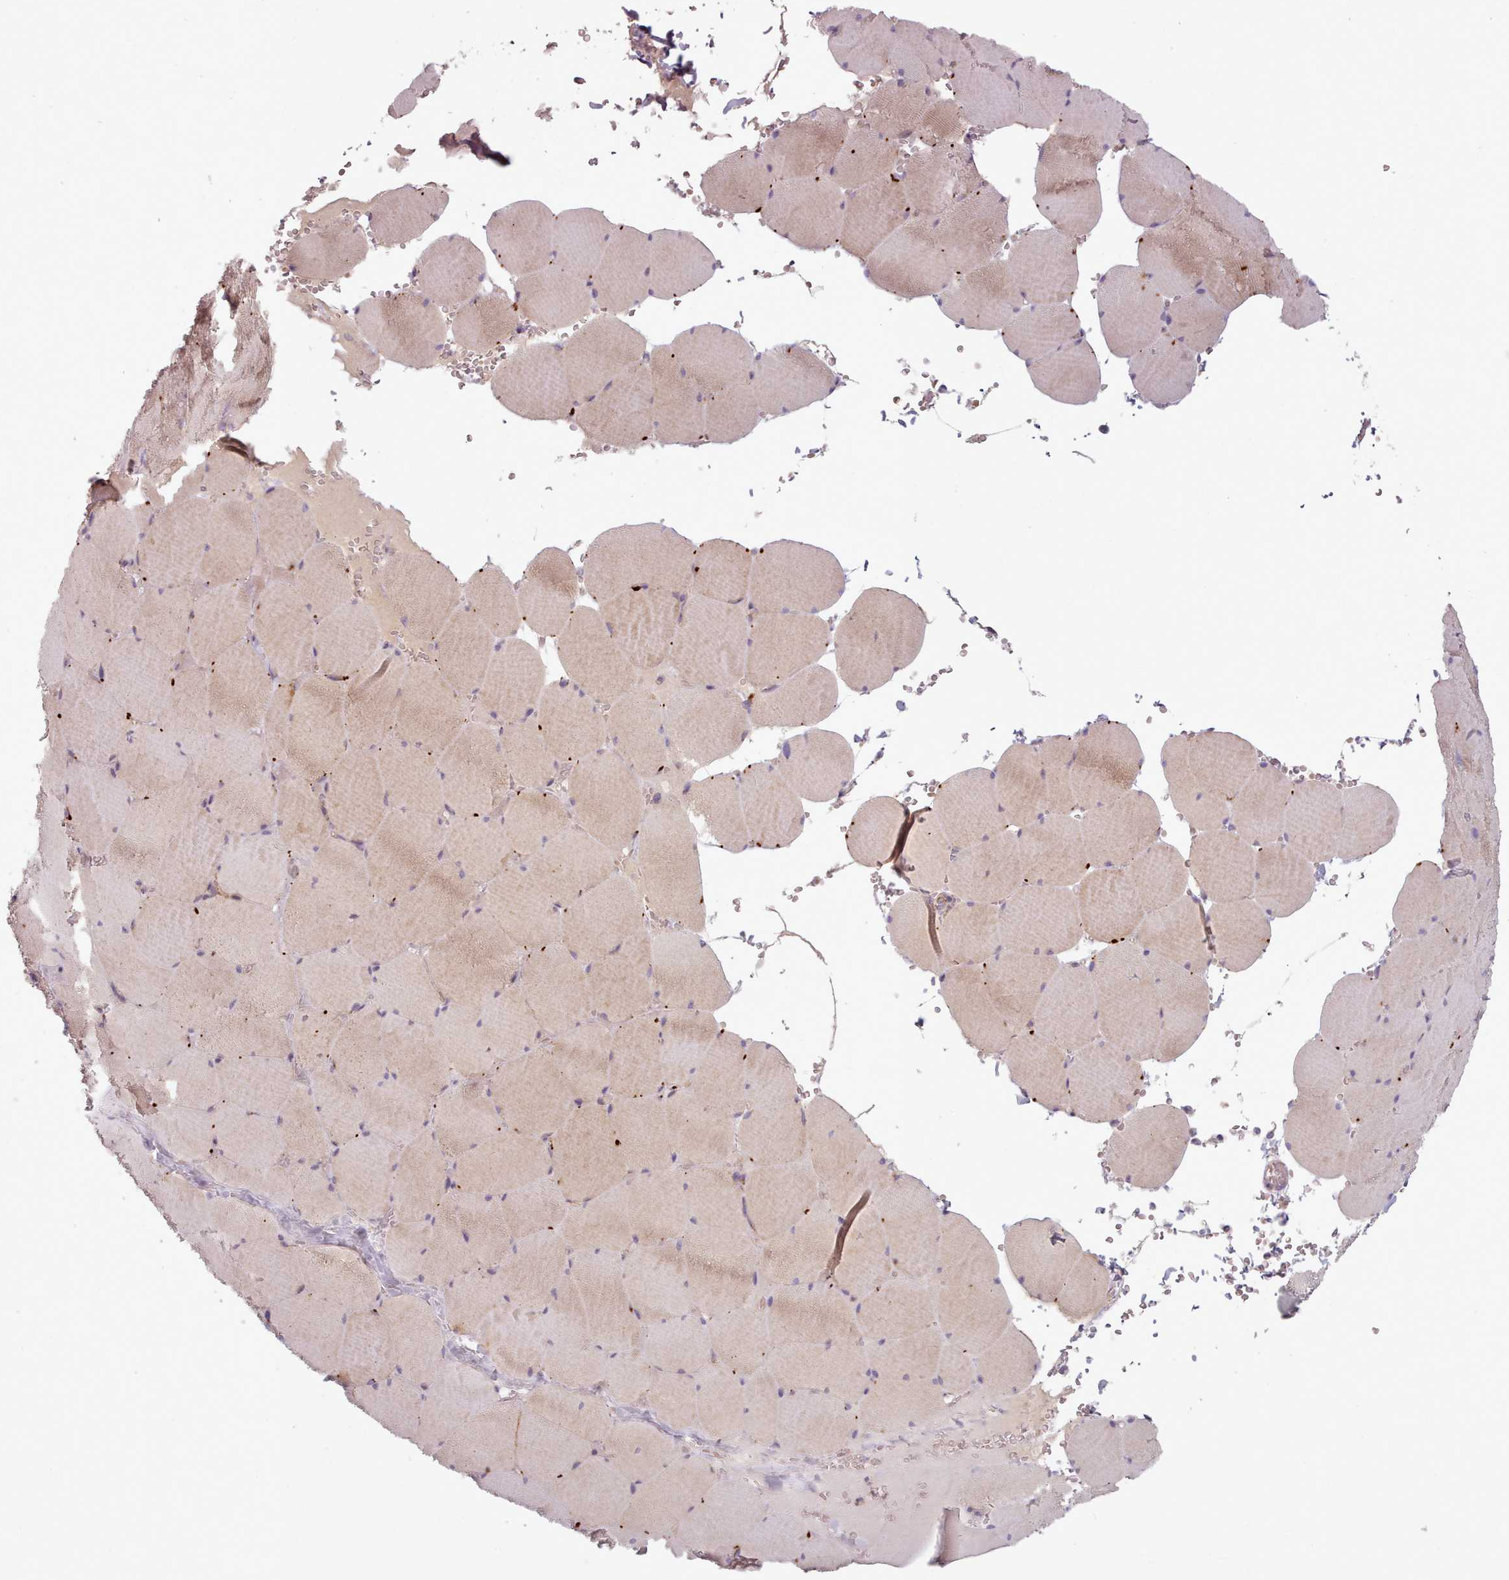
{"staining": {"intensity": "moderate", "quantity": "25%-75%", "location": "cytoplasmic/membranous"}, "tissue": "skeletal muscle", "cell_type": "Myocytes", "image_type": "normal", "snomed": [{"axis": "morphology", "description": "Normal tissue, NOS"}, {"axis": "topography", "description": "Skeletal muscle"}, {"axis": "topography", "description": "Head-Neck"}], "caption": "DAB immunohistochemical staining of unremarkable human skeletal muscle reveals moderate cytoplasmic/membranous protein expression in approximately 25%-75% of myocytes.", "gene": "NT5DC2", "patient": {"sex": "male", "age": 66}}